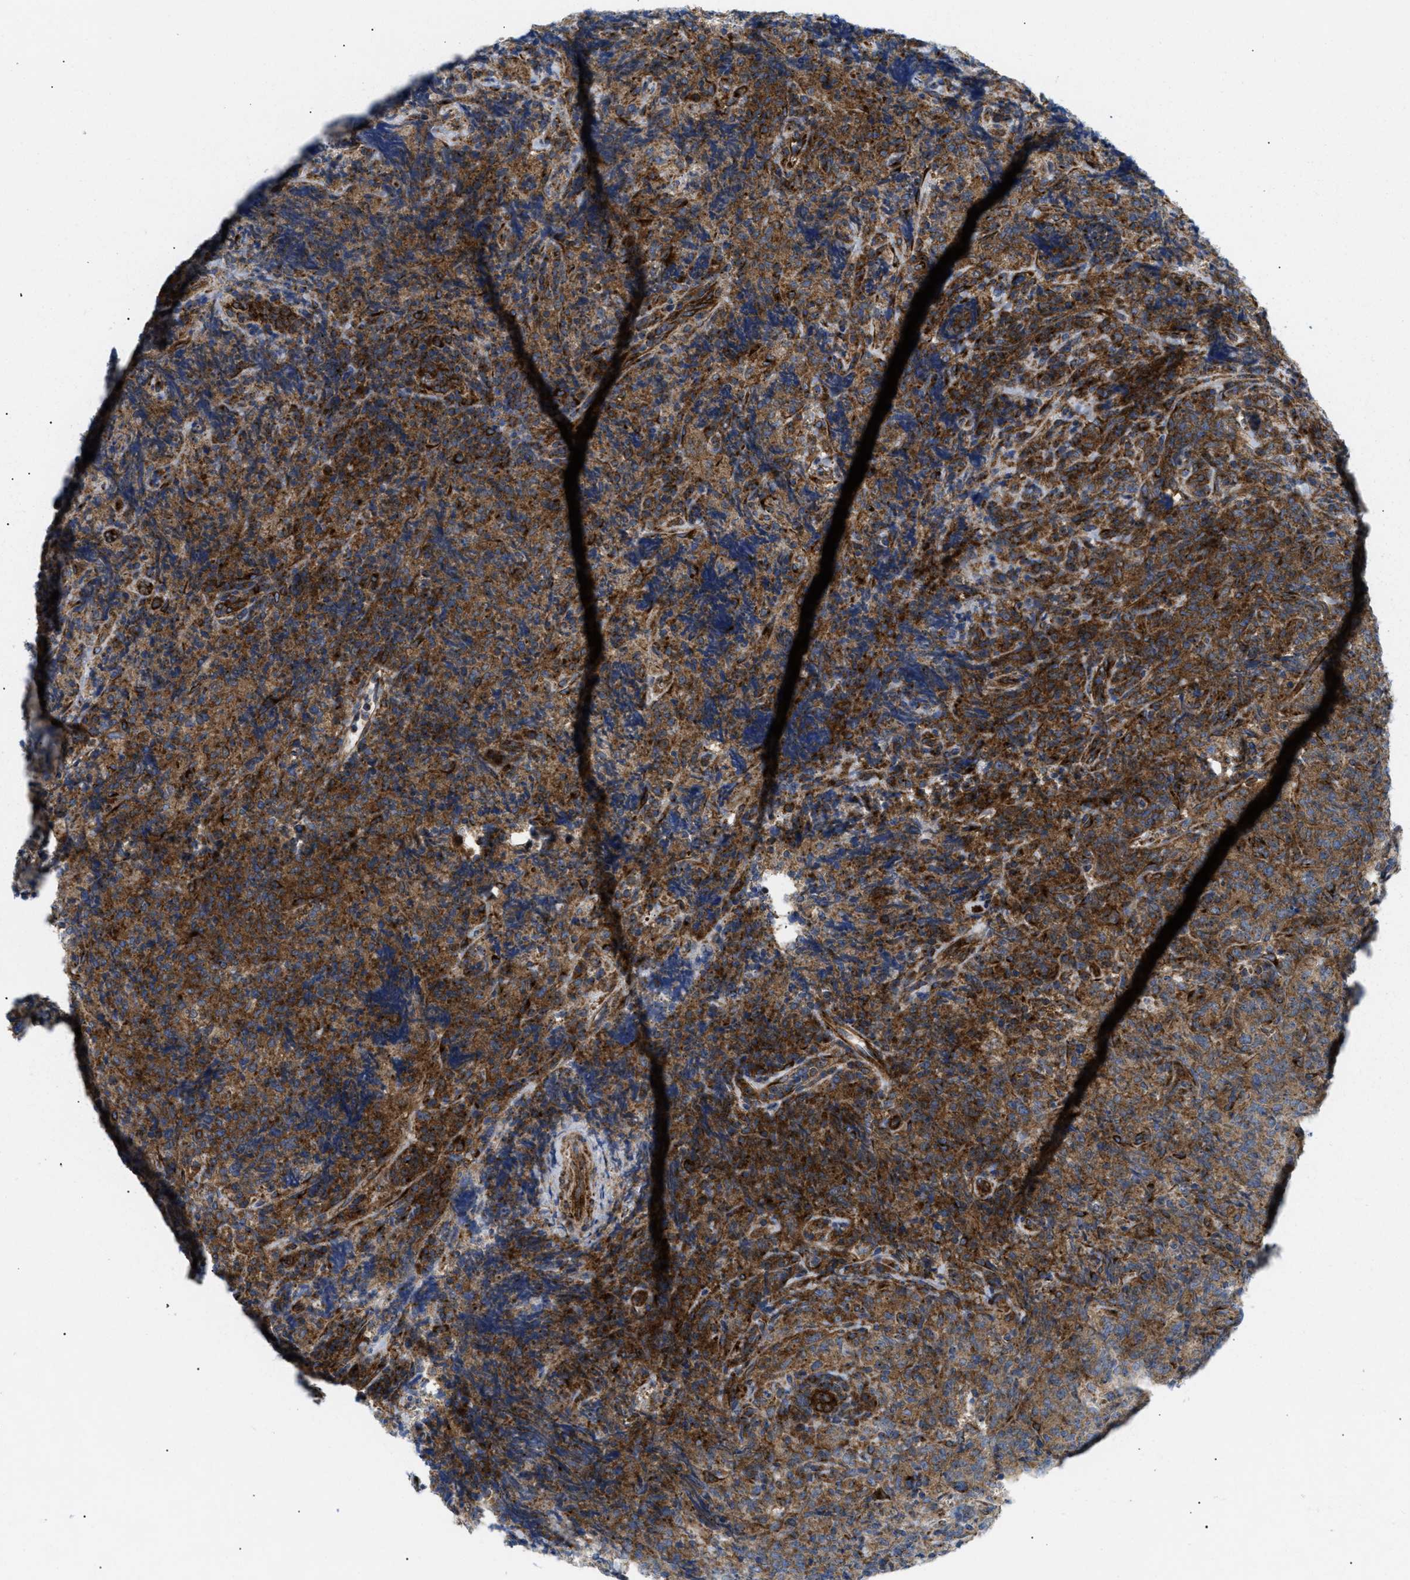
{"staining": {"intensity": "moderate", "quantity": ">75%", "location": "cytoplasmic/membranous"}, "tissue": "lymphoma", "cell_type": "Tumor cells", "image_type": "cancer", "snomed": [{"axis": "morphology", "description": "Malignant lymphoma, non-Hodgkin's type, High grade"}, {"axis": "topography", "description": "Tonsil"}], "caption": "The immunohistochemical stain highlights moderate cytoplasmic/membranous staining in tumor cells of lymphoma tissue. (DAB IHC with brightfield microscopy, high magnification).", "gene": "DCTN4", "patient": {"sex": "female", "age": 36}}